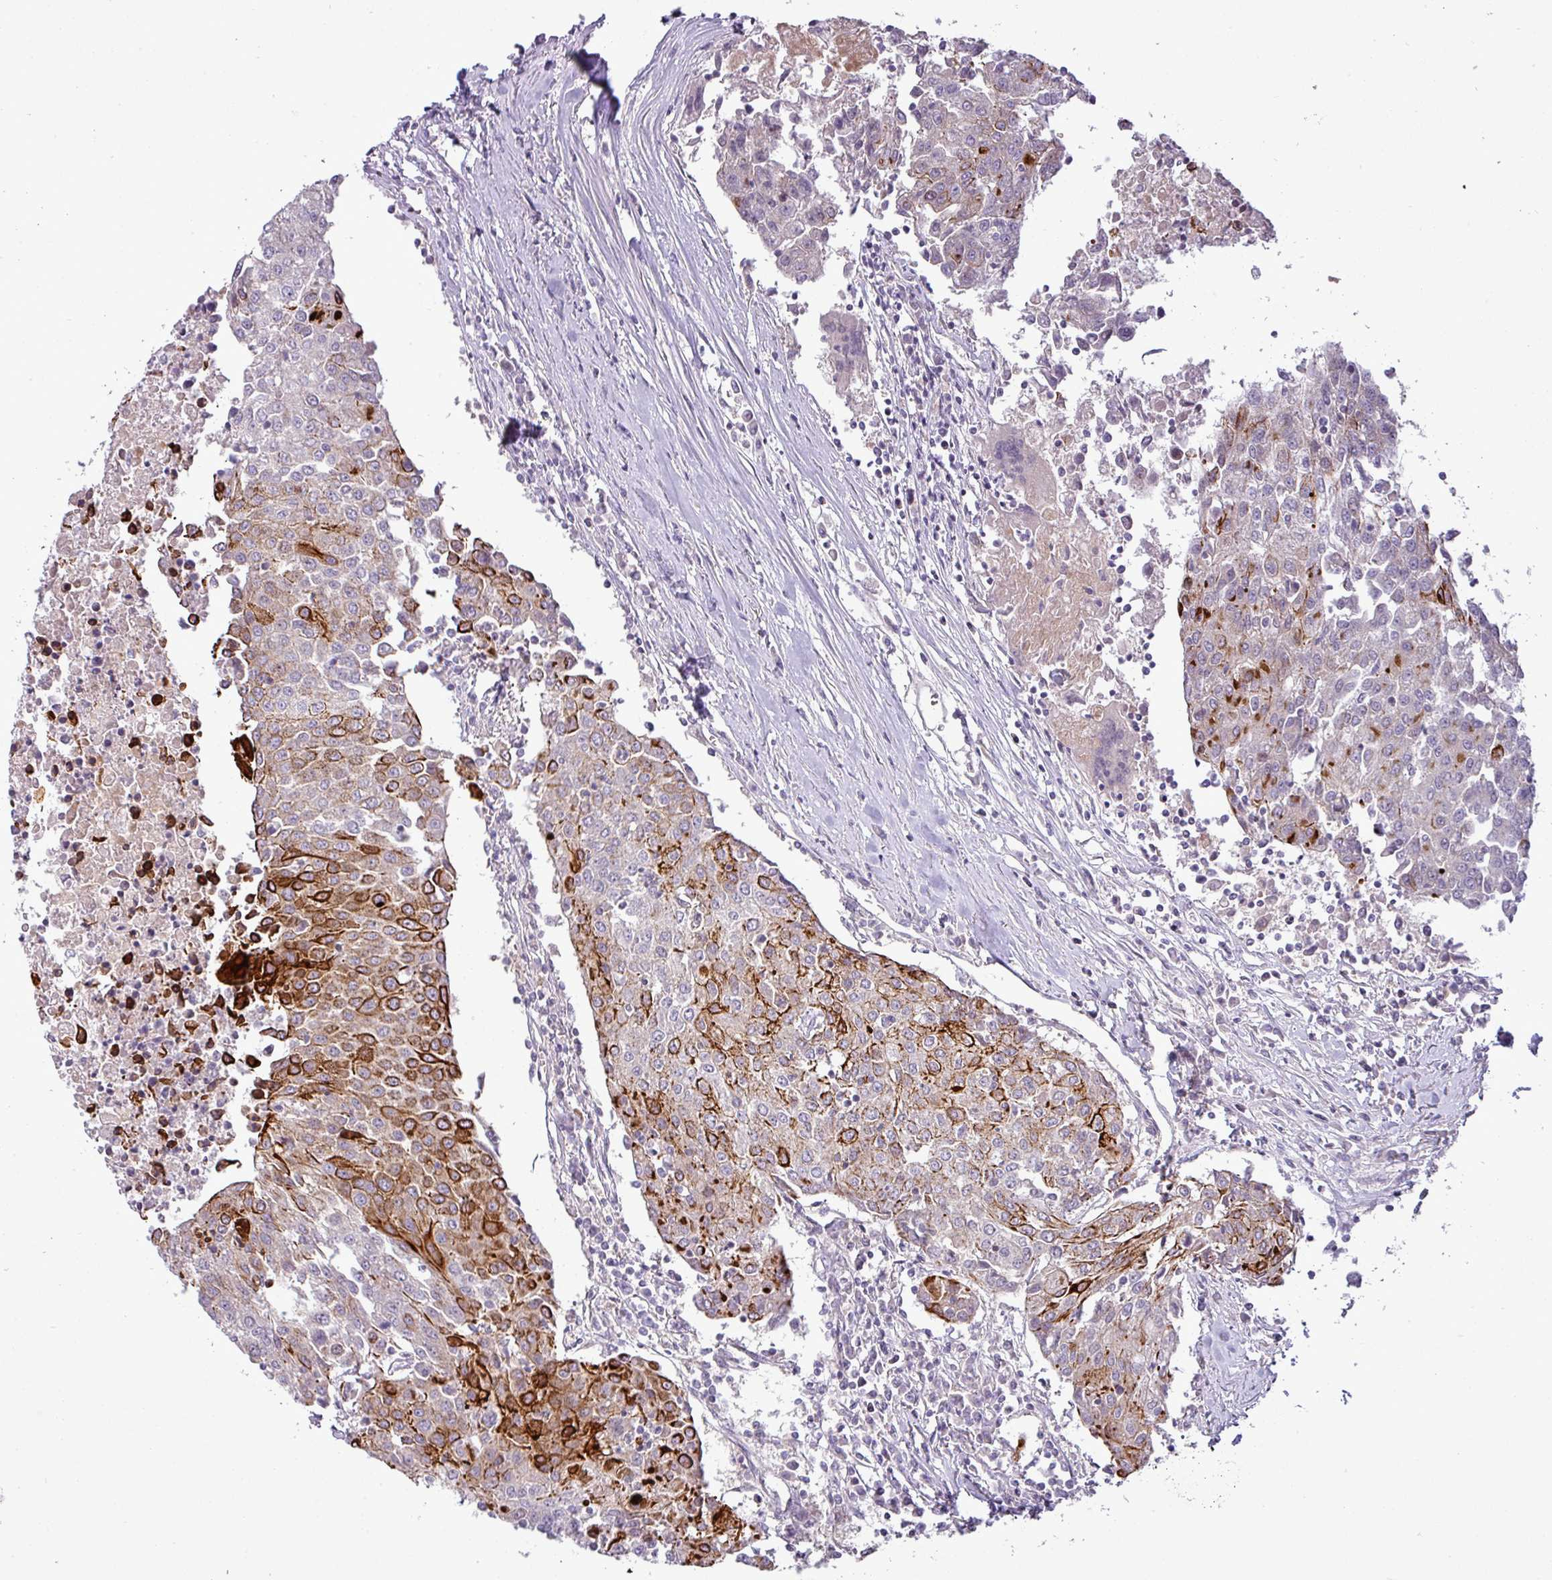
{"staining": {"intensity": "strong", "quantity": "<25%", "location": "cytoplasmic/membranous"}, "tissue": "urothelial cancer", "cell_type": "Tumor cells", "image_type": "cancer", "snomed": [{"axis": "morphology", "description": "Urothelial carcinoma, High grade"}, {"axis": "topography", "description": "Urinary bladder"}], "caption": "Immunohistochemical staining of urothelial cancer demonstrates strong cytoplasmic/membranous protein positivity in about <25% of tumor cells.", "gene": "APOM", "patient": {"sex": "female", "age": 85}}